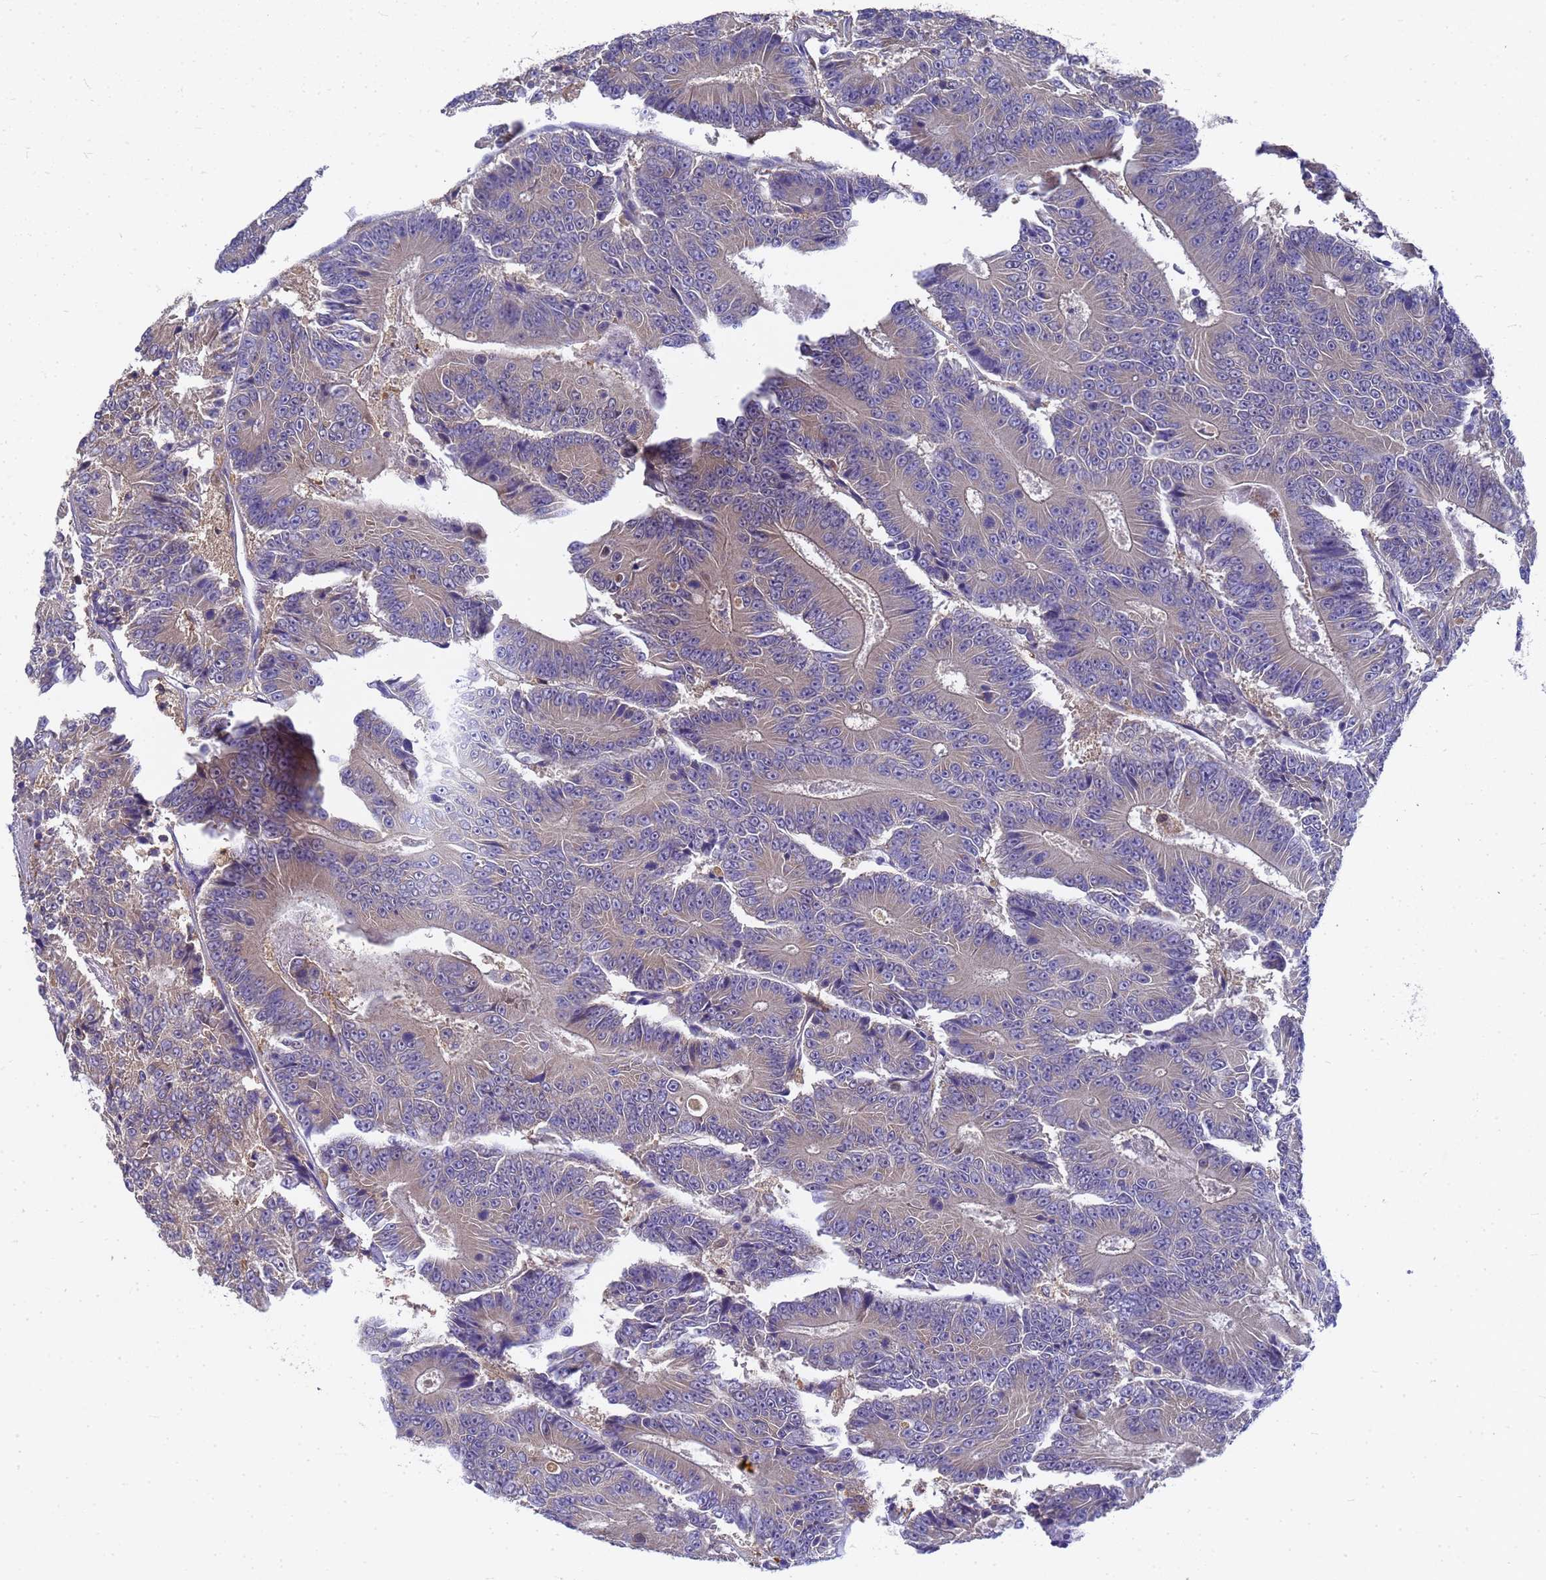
{"staining": {"intensity": "weak", "quantity": "25%-75%", "location": "cytoplasmic/membranous"}, "tissue": "colorectal cancer", "cell_type": "Tumor cells", "image_type": "cancer", "snomed": [{"axis": "morphology", "description": "Adenocarcinoma, NOS"}, {"axis": "topography", "description": "Colon"}], "caption": "Protein expression analysis of human adenocarcinoma (colorectal) reveals weak cytoplasmic/membranous expression in about 25%-75% of tumor cells.", "gene": "SLC35E2B", "patient": {"sex": "male", "age": 83}}